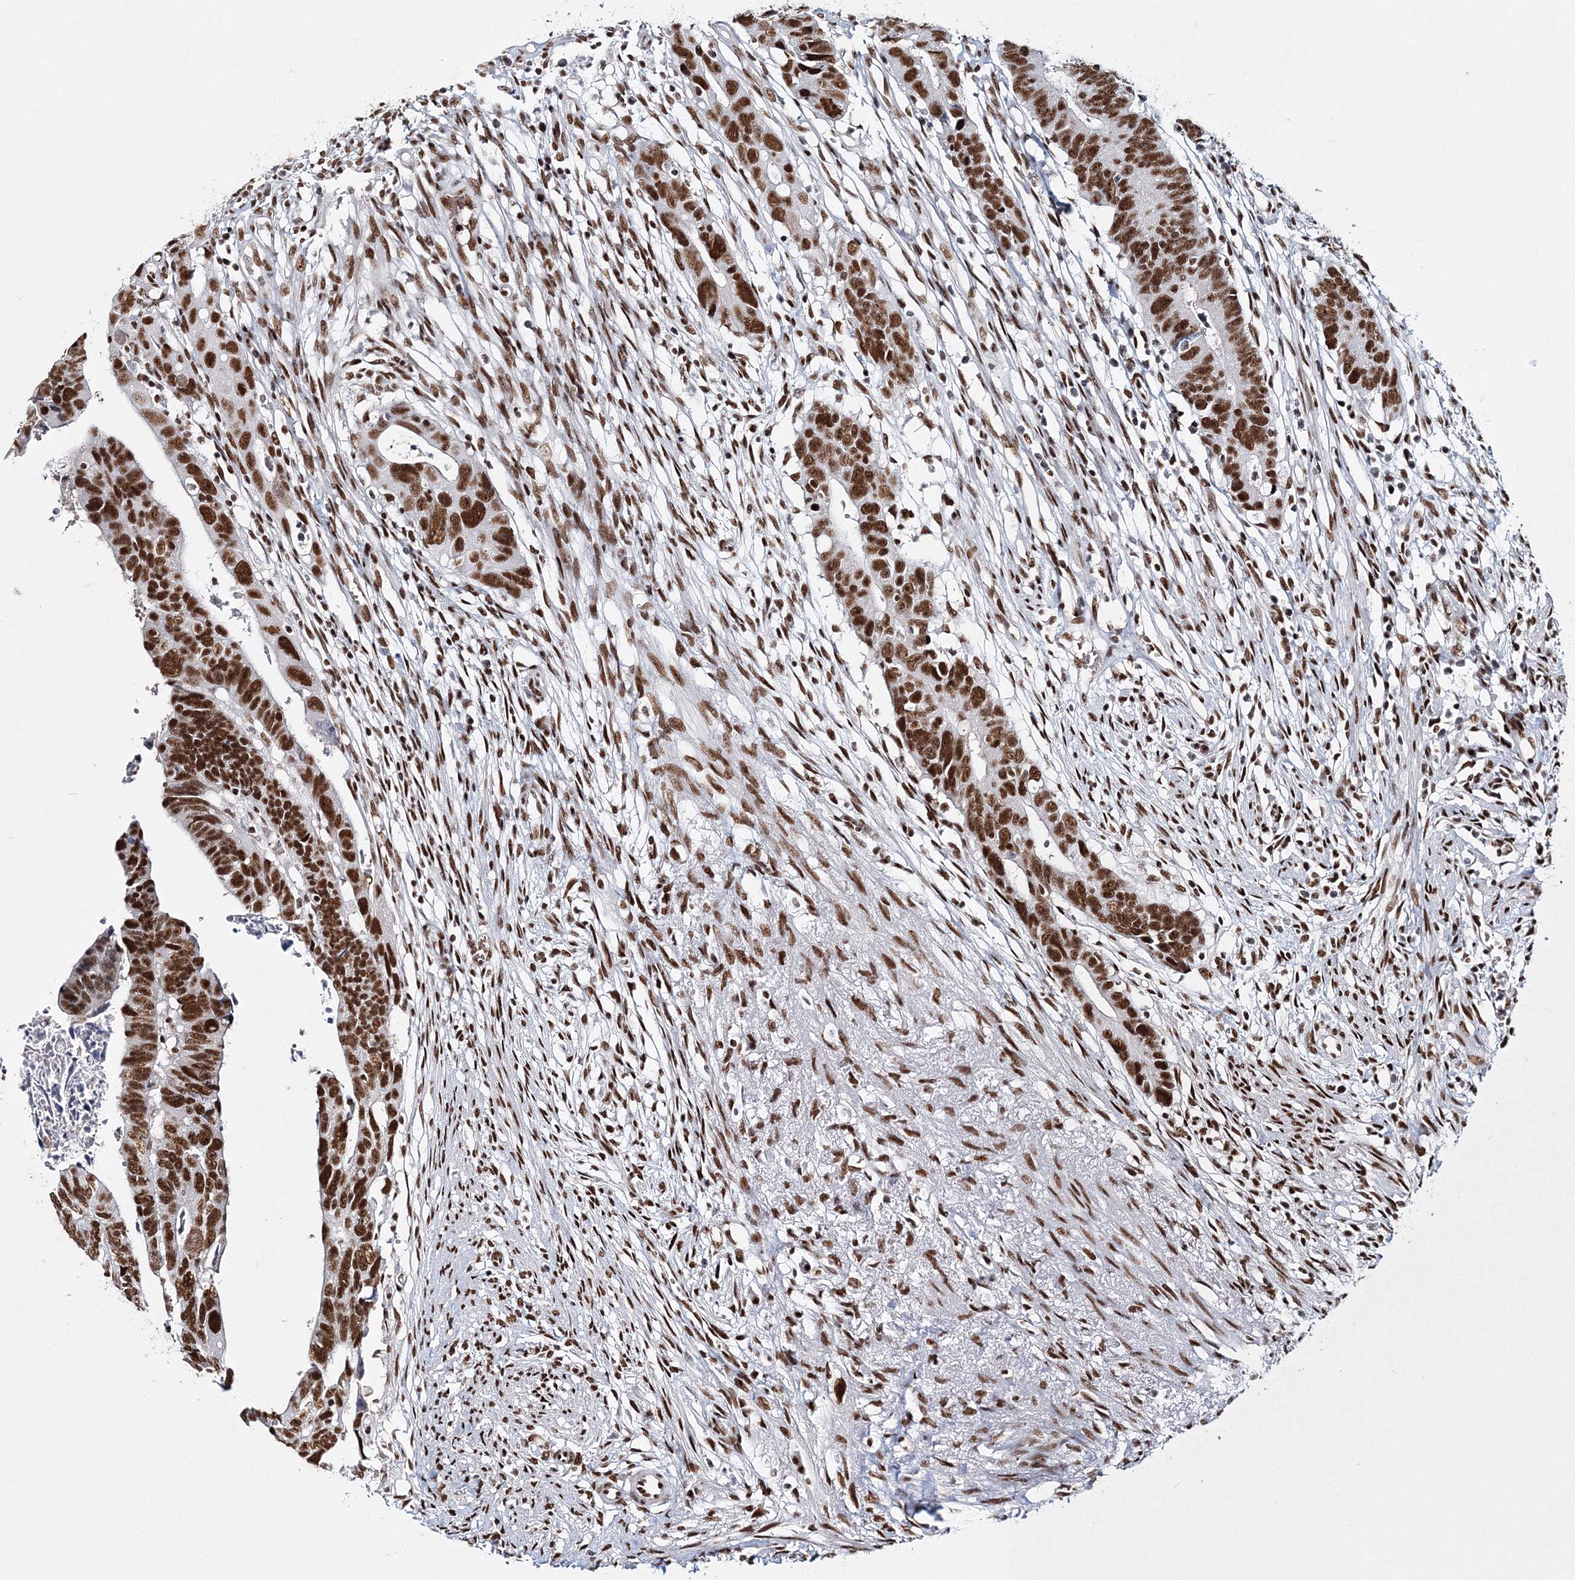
{"staining": {"intensity": "strong", "quantity": ">75%", "location": "nuclear"}, "tissue": "colorectal cancer", "cell_type": "Tumor cells", "image_type": "cancer", "snomed": [{"axis": "morphology", "description": "Adenocarcinoma, NOS"}, {"axis": "topography", "description": "Rectum"}], "caption": "DAB (3,3'-diaminobenzidine) immunohistochemical staining of colorectal cancer reveals strong nuclear protein expression in approximately >75% of tumor cells.", "gene": "QRICH1", "patient": {"sex": "female", "age": 65}}